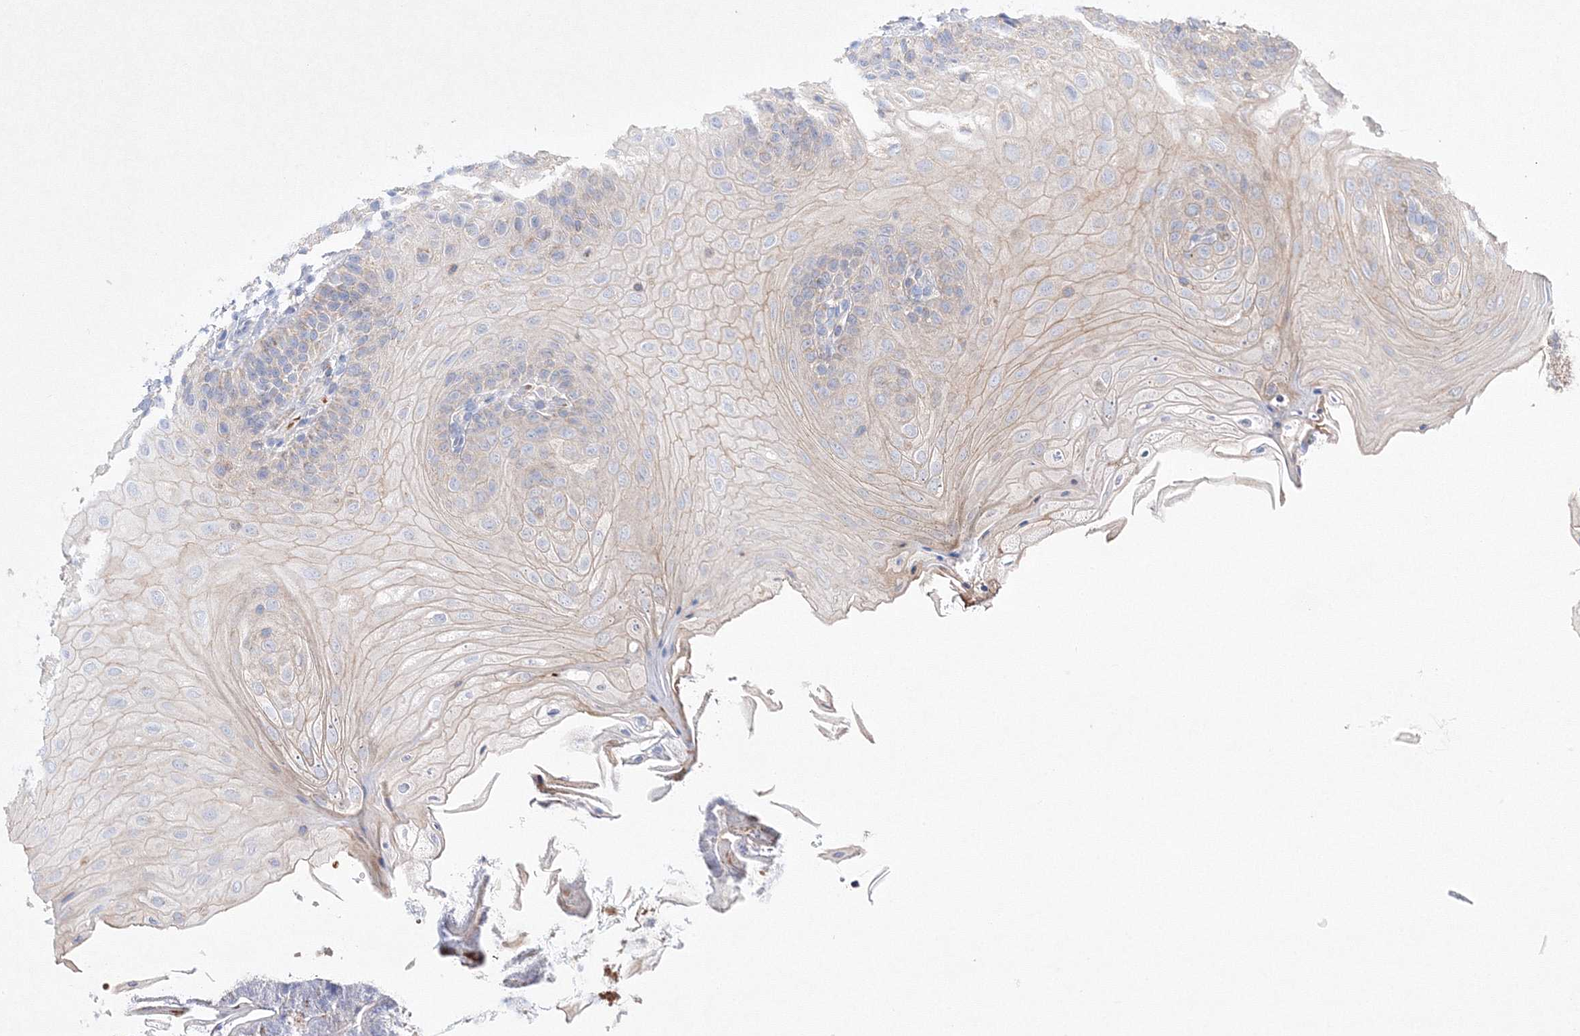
{"staining": {"intensity": "weak", "quantity": "<25%", "location": "cytoplasmic/membranous"}, "tissue": "oral mucosa", "cell_type": "Squamous epithelial cells", "image_type": "normal", "snomed": [{"axis": "morphology", "description": "Normal tissue, NOS"}, {"axis": "topography", "description": "Oral tissue"}], "caption": "The immunohistochemistry micrograph has no significant expression in squamous epithelial cells of oral mucosa.", "gene": "OPA1", "patient": {"sex": "female", "age": 68}}